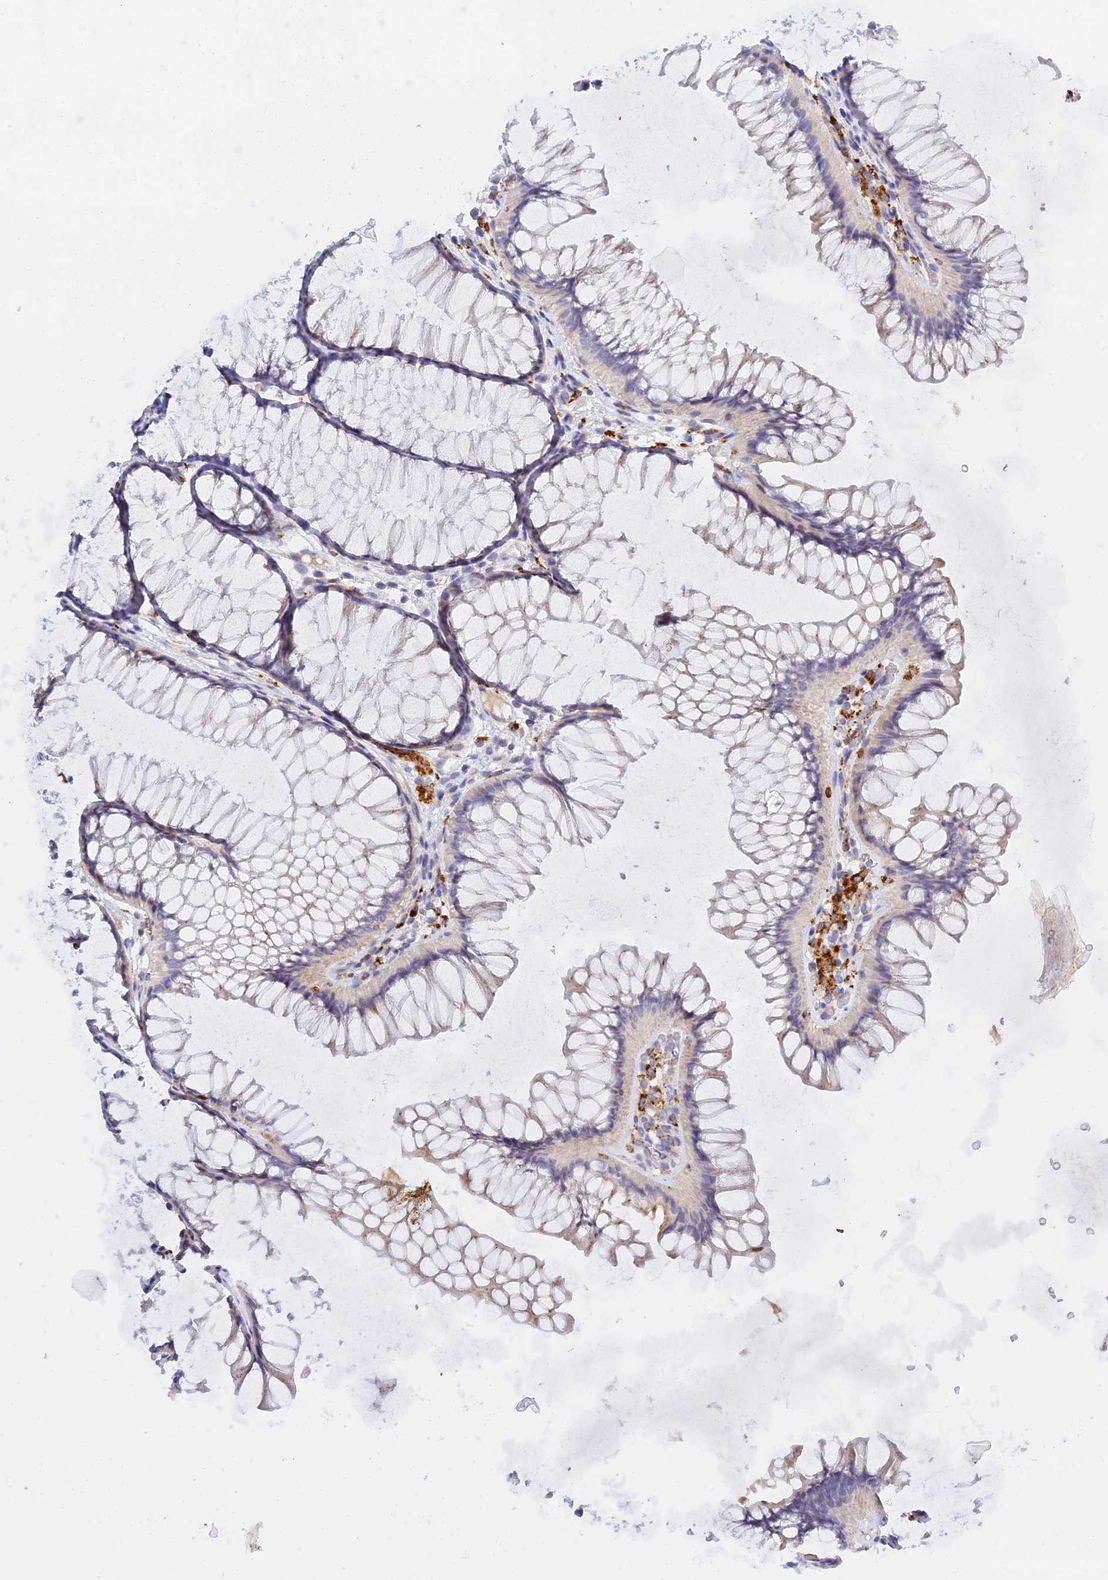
{"staining": {"intensity": "weak", "quantity": "25%-75%", "location": "cytoplasmic/membranous"}, "tissue": "colon", "cell_type": "Endothelial cells", "image_type": "normal", "snomed": [{"axis": "morphology", "description": "Normal tissue, NOS"}, {"axis": "topography", "description": "Colon"}], "caption": "The histopathology image shows immunohistochemical staining of normal colon. There is weak cytoplasmic/membranous expression is seen in approximately 25%-75% of endothelial cells. The staining was performed using DAB (3,3'-diaminobenzidine), with brown indicating positive protein expression. Nuclei are stained blue with hematoxylin.", "gene": "RPGRIP1L", "patient": {"sex": "female", "age": 82}}